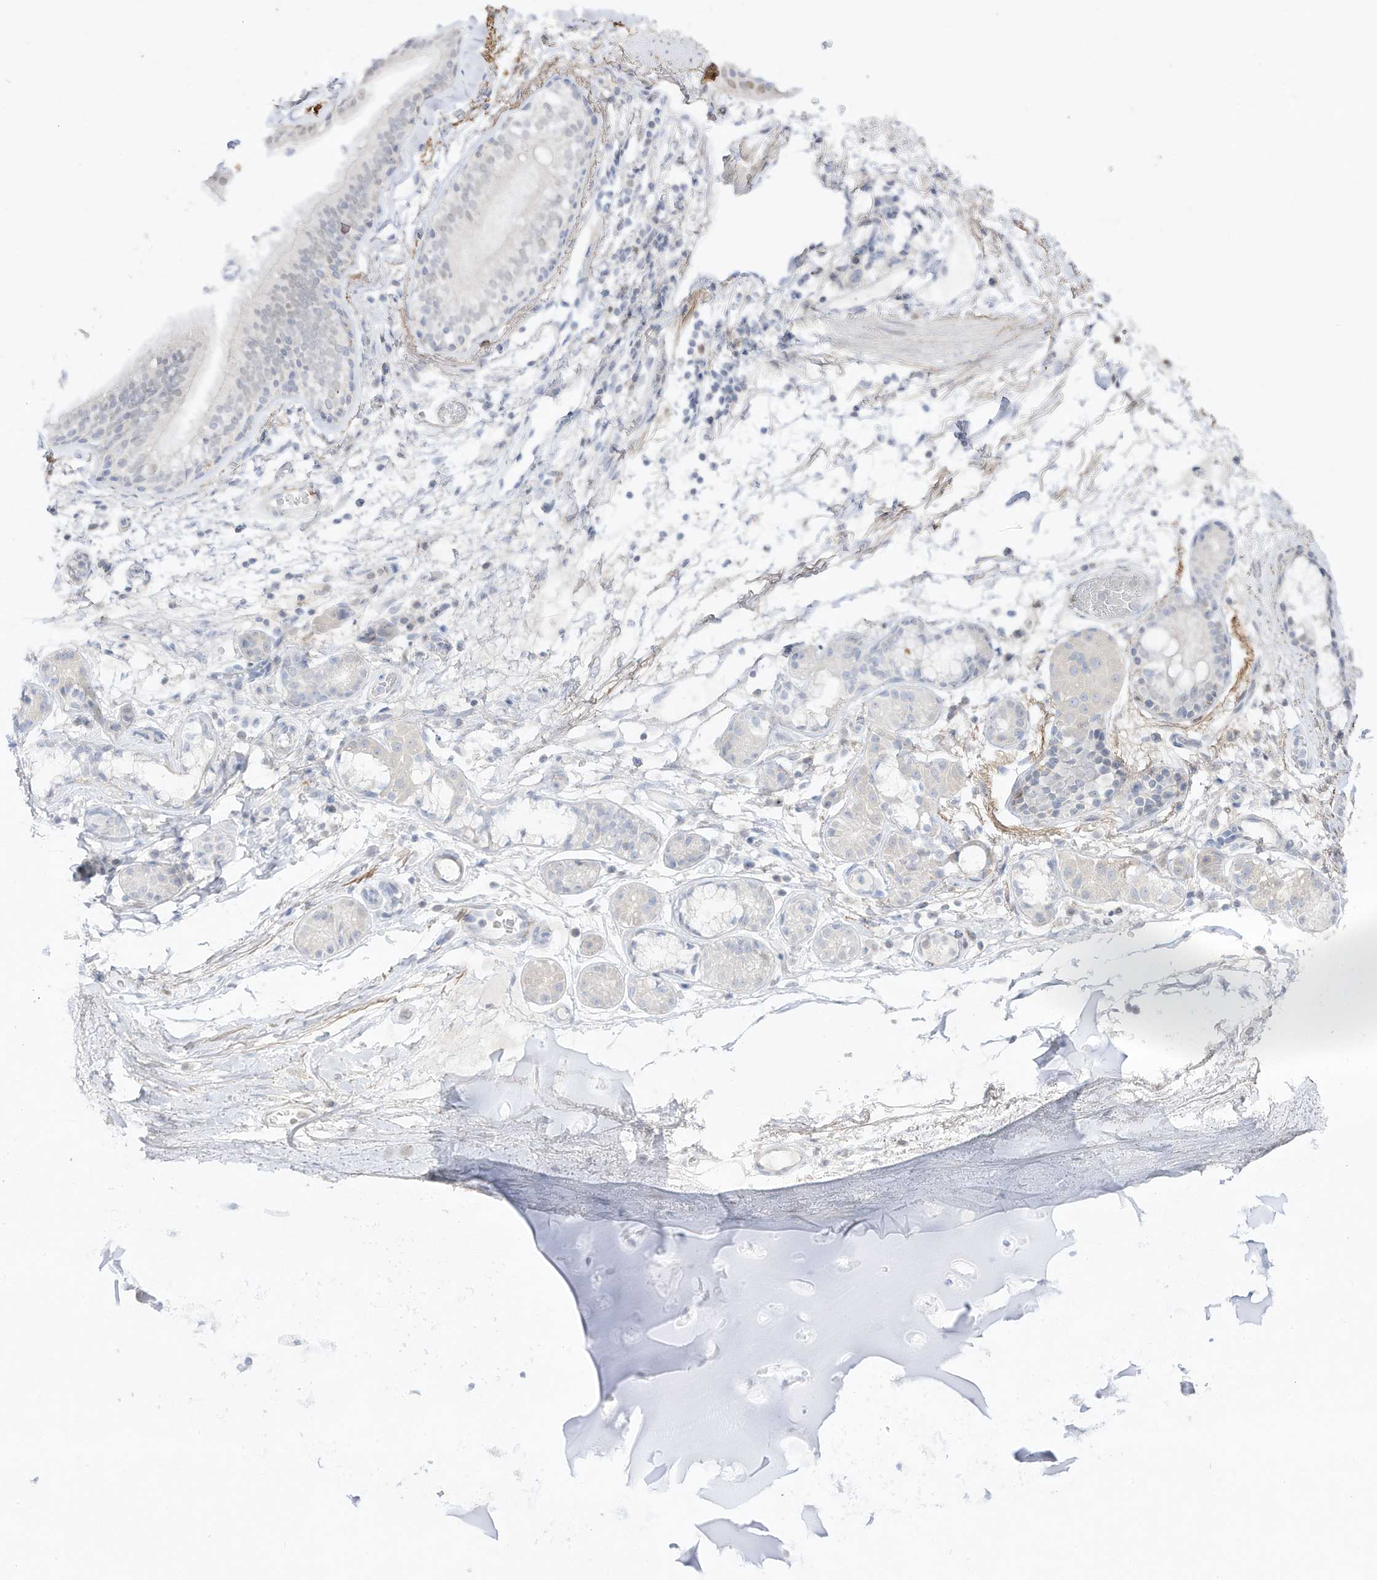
{"staining": {"intensity": "negative", "quantity": "none", "location": "none"}, "tissue": "adipose tissue", "cell_type": "Adipocytes", "image_type": "normal", "snomed": [{"axis": "morphology", "description": "Normal tissue, NOS"}, {"axis": "topography", "description": "Cartilage tissue"}], "caption": "Immunohistochemistry photomicrograph of benign adipose tissue stained for a protein (brown), which reveals no staining in adipocytes.", "gene": "DMKN", "patient": {"sex": "female", "age": 63}}